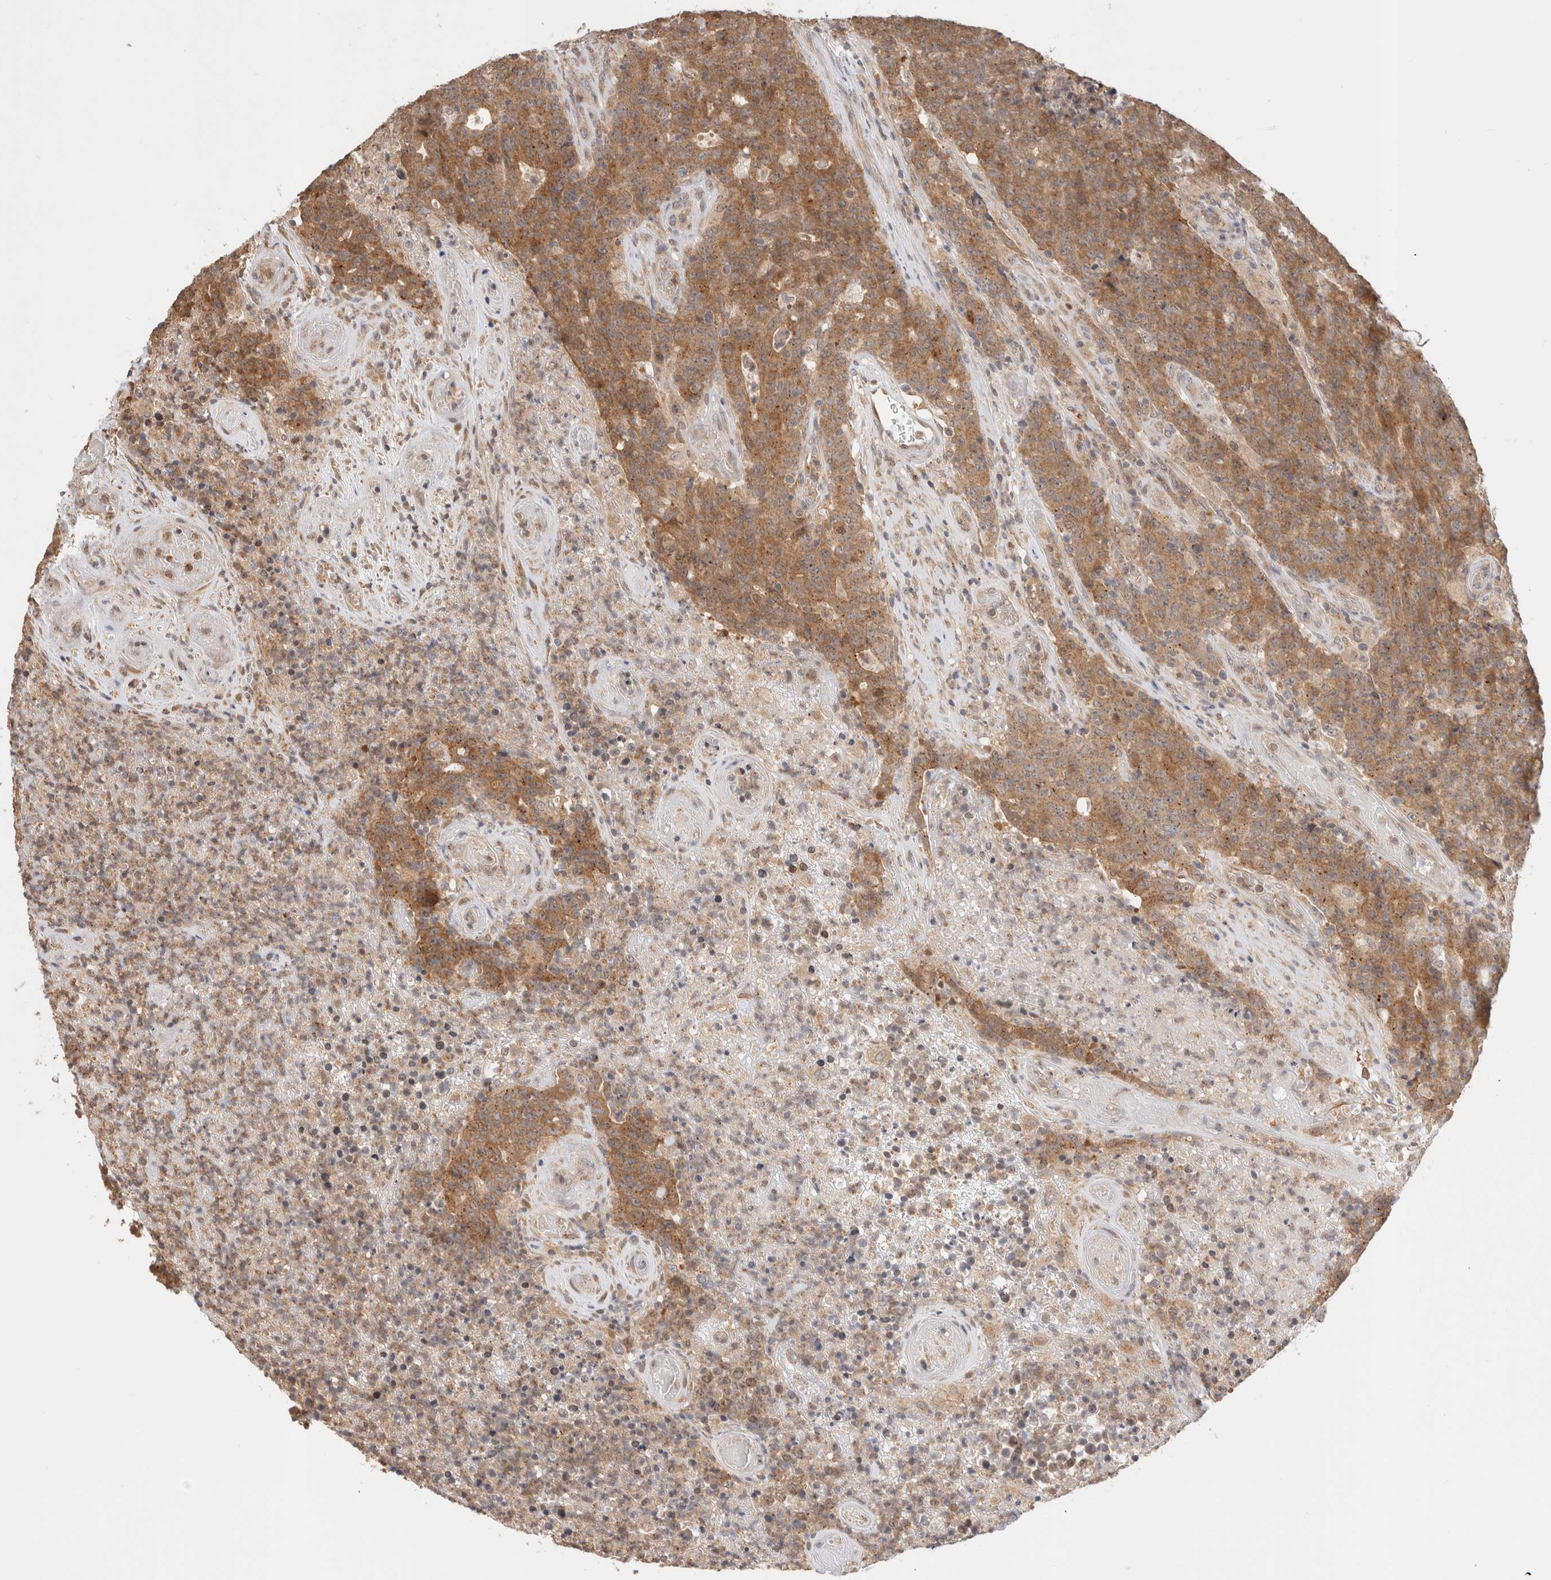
{"staining": {"intensity": "moderate", "quantity": ">75%", "location": "cytoplasmic/membranous"}, "tissue": "colorectal cancer", "cell_type": "Tumor cells", "image_type": "cancer", "snomed": [{"axis": "morphology", "description": "Normal tissue, NOS"}, {"axis": "morphology", "description": "Adenocarcinoma, NOS"}, {"axis": "topography", "description": "Colon"}], "caption": "Moderate cytoplasmic/membranous expression for a protein is present in about >75% of tumor cells of colorectal cancer (adenocarcinoma) using immunohistochemistry (IHC).", "gene": "OTUD6B", "patient": {"sex": "female", "age": 75}}